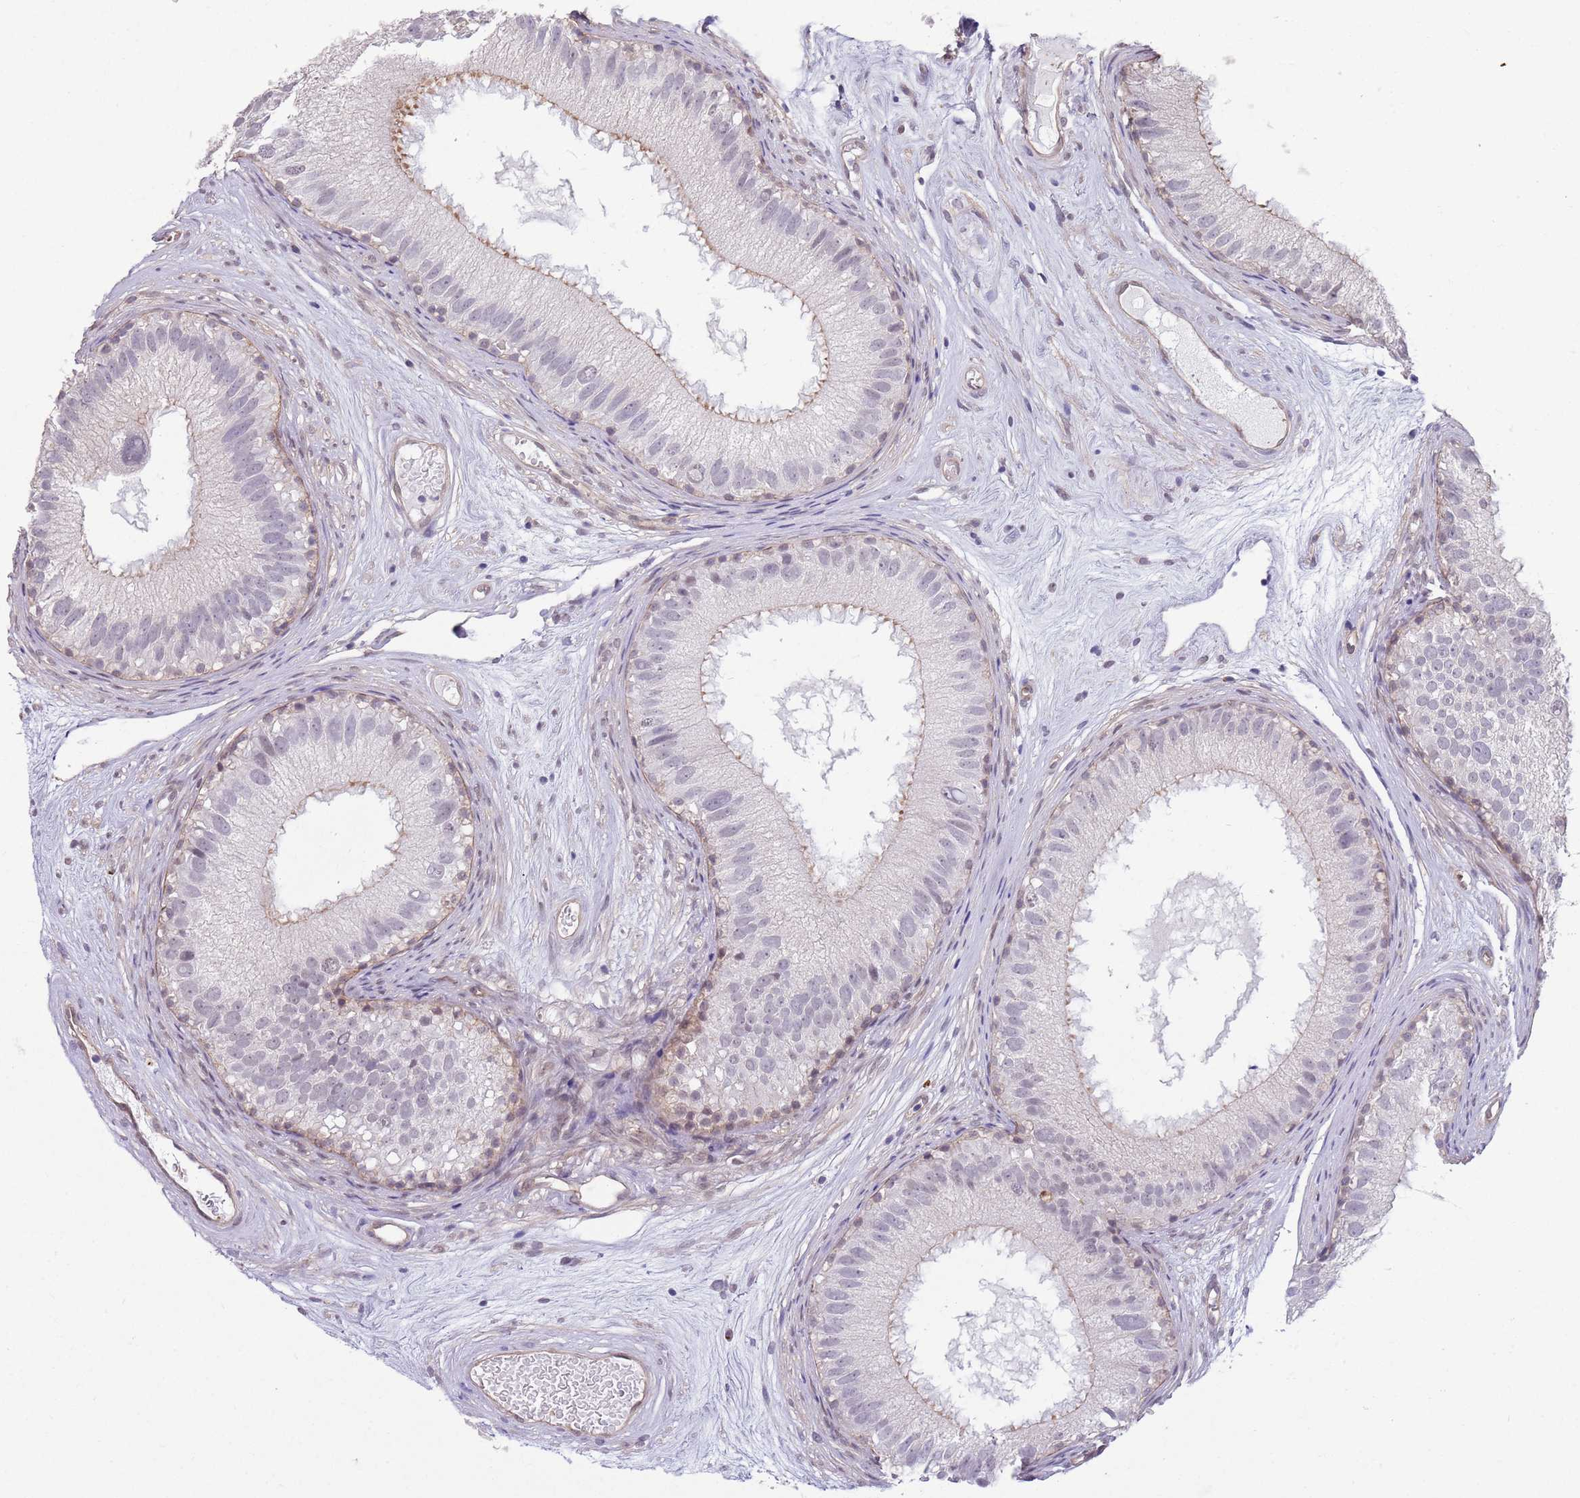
{"staining": {"intensity": "negative", "quantity": "none", "location": "none"}, "tissue": "epididymis", "cell_type": "Glandular cells", "image_type": "normal", "snomed": [{"axis": "morphology", "description": "Normal tissue, NOS"}, {"axis": "topography", "description": "Epididymis"}], "caption": "IHC micrograph of normal human epididymis stained for a protein (brown), which exhibits no expression in glandular cells.", "gene": "CREBZF", "patient": {"sex": "male", "age": 77}}